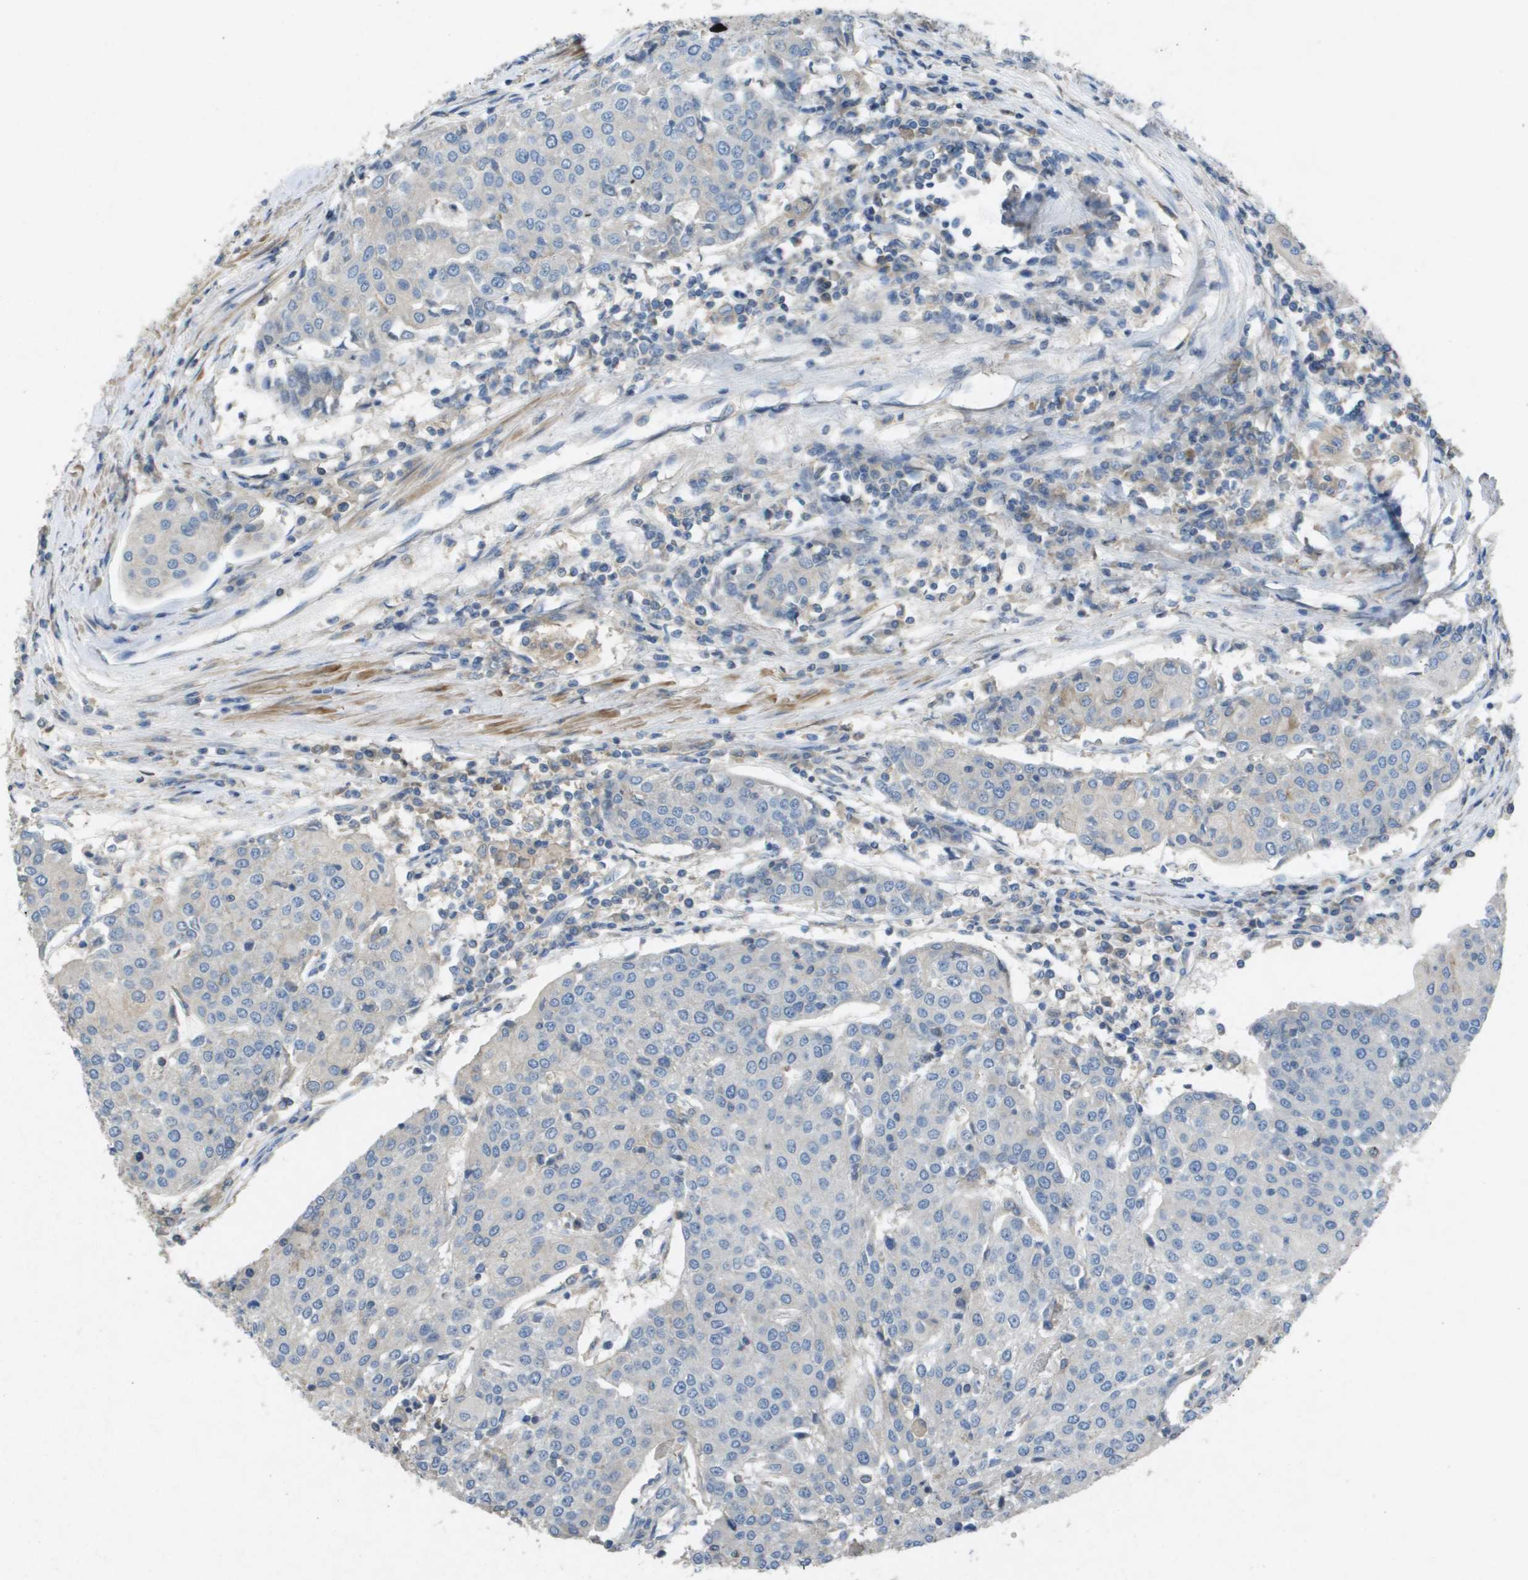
{"staining": {"intensity": "negative", "quantity": "none", "location": "none"}, "tissue": "urothelial cancer", "cell_type": "Tumor cells", "image_type": "cancer", "snomed": [{"axis": "morphology", "description": "Urothelial carcinoma, High grade"}, {"axis": "topography", "description": "Urinary bladder"}], "caption": "The image displays no significant expression in tumor cells of urothelial cancer.", "gene": "CLCA4", "patient": {"sex": "female", "age": 85}}